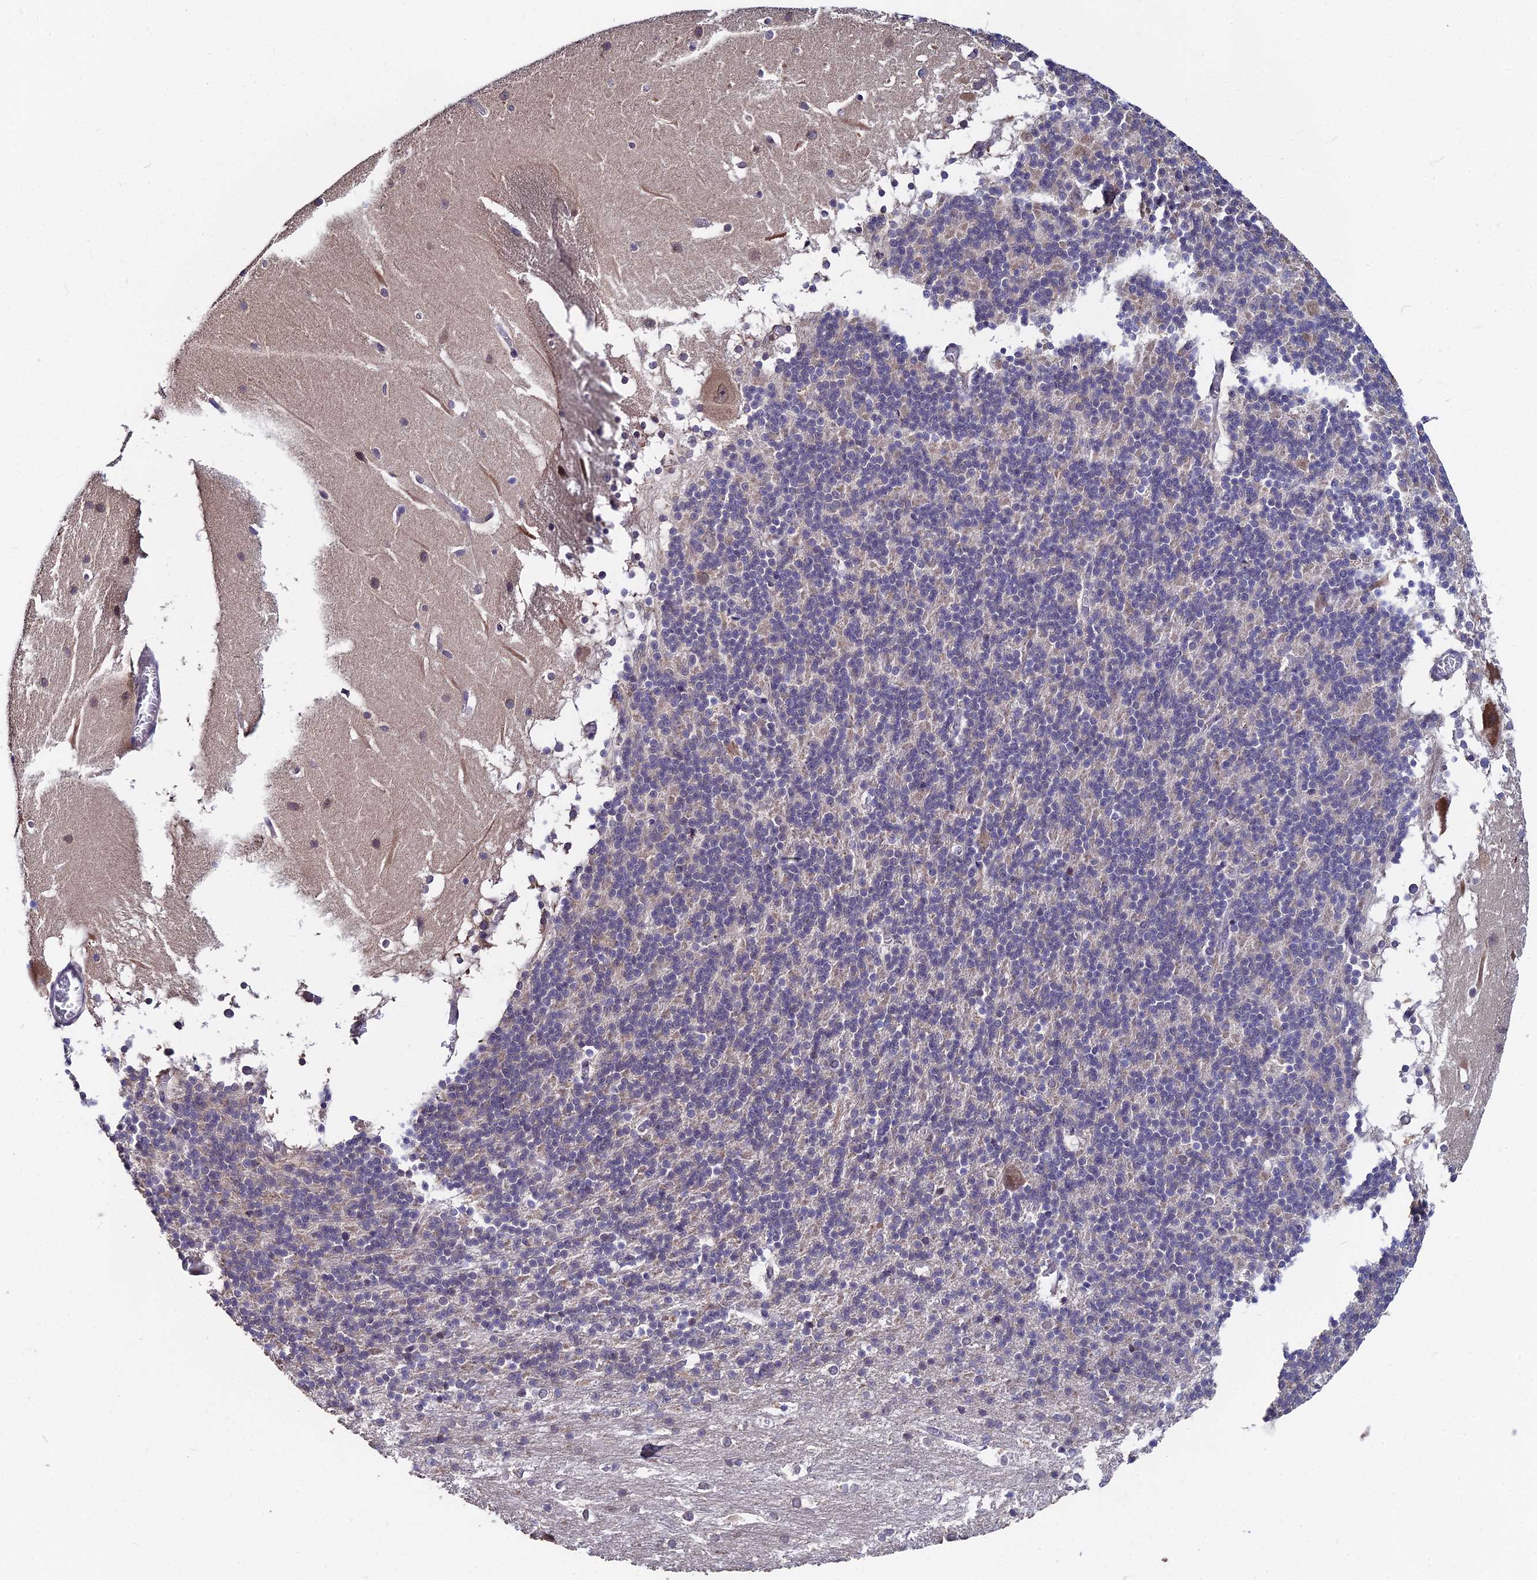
{"staining": {"intensity": "negative", "quantity": "none", "location": "none"}, "tissue": "cerebellum", "cell_type": "Cells in granular layer", "image_type": "normal", "snomed": [{"axis": "morphology", "description": "Normal tissue, NOS"}, {"axis": "topography", "description": "Cerebellum"}], "caption": "A high-resolution image shows immunohistochemistry staining of benign cerebellum, which reveals no significant expression in cells in granular layer.", "gene": "INPP4A", "patient": {"sex": "female", "age": 19}}